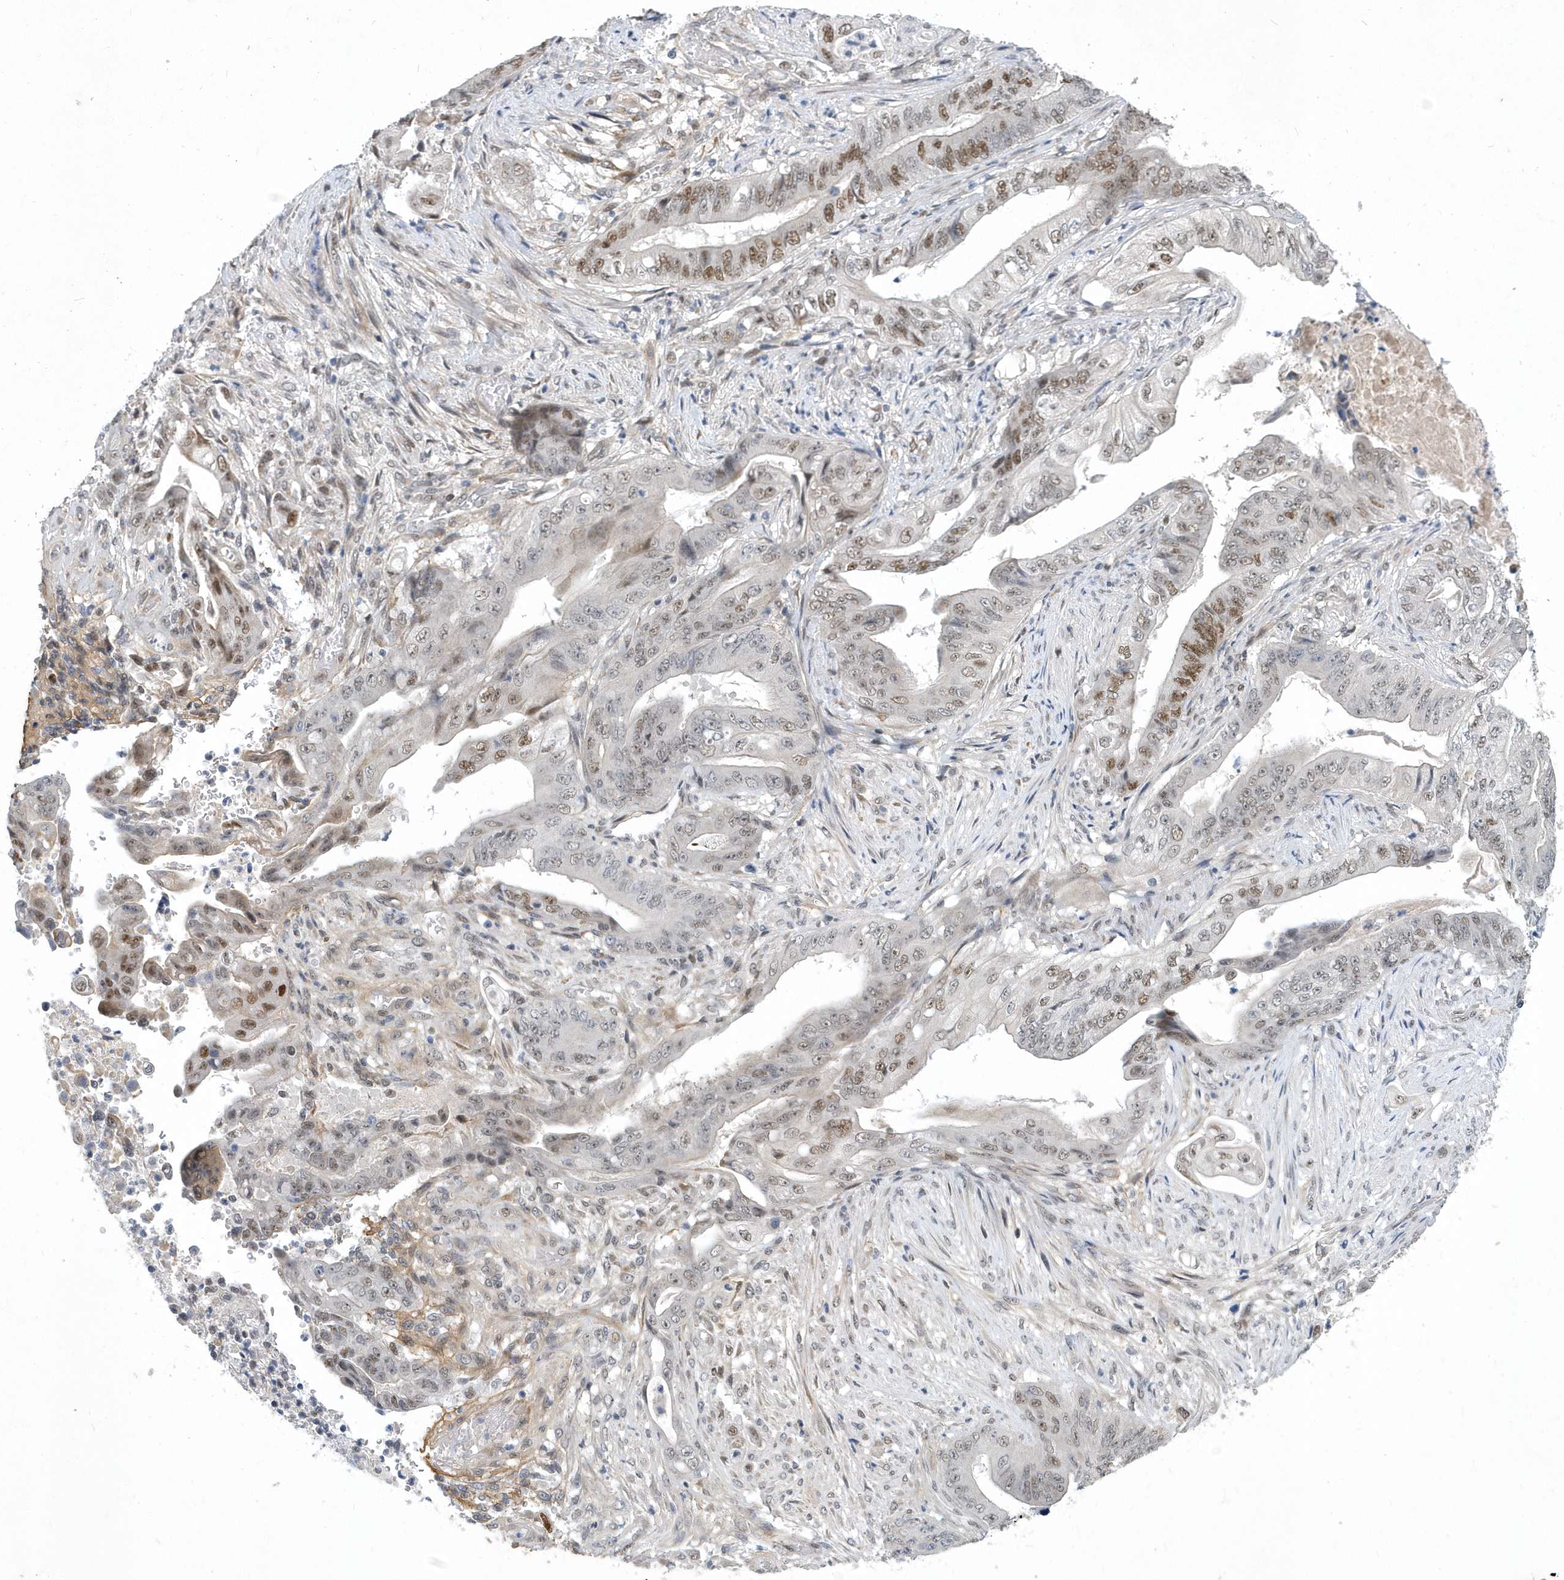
{"staining": {"intensity": "moderate", "quantity": "25%-75%", "location": "nuclear"}, "tissue": "stomach cancer", "cell_type": "Tumor cells", "image_type": "cancer", "snomed": [{"axis": "morphology", "description": "Adenocarcinoma, NOS"}, {"axis": "topography", "description": "Stomach"}], "caption": "Moderate nuclear staining for a protein is identified in approximately 25%-75% of tumor cells of adenocarcinoma (stomach) using immunohistochemistry.", "gene": "FAM217A", "patient": {"sex": "female", "age": 73}}